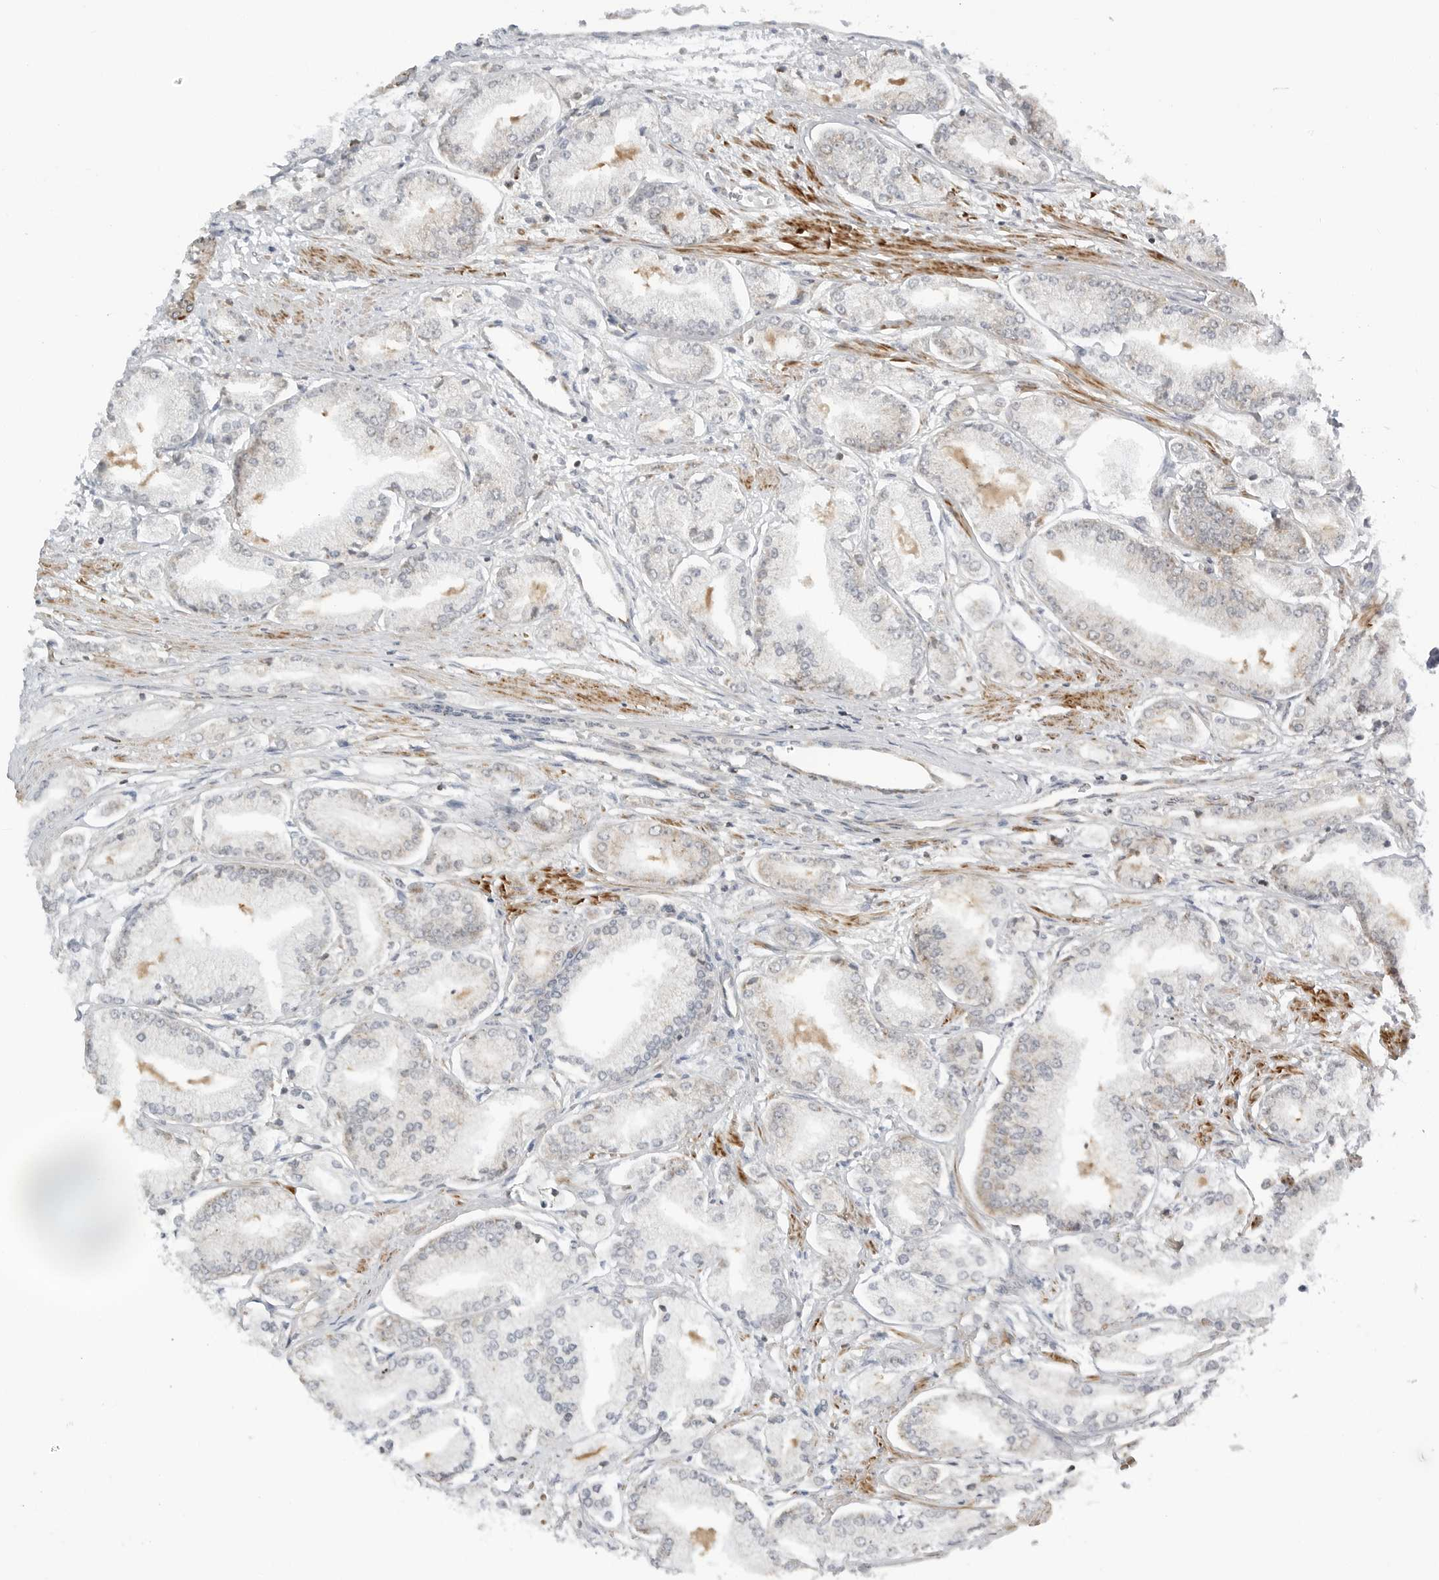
{"staining": {"intensity": "negative", "quantity": "none", "location": "none"}, "tissue": "prostate cancer", "cell_type": "Tumor cells", "image_type": "cancer", "snomed": [{"axis": "morphology", "description": "Adenocarcinoma, Low grade"}, {"axis": "topography", "description": "Prostate"}], "caption": "There is no significant positivity in tumor cells of prostate cancer (low-grade adenocarcinoma).", "gene": "PEX2", "patient": {"sex": "male", "age": 52}}